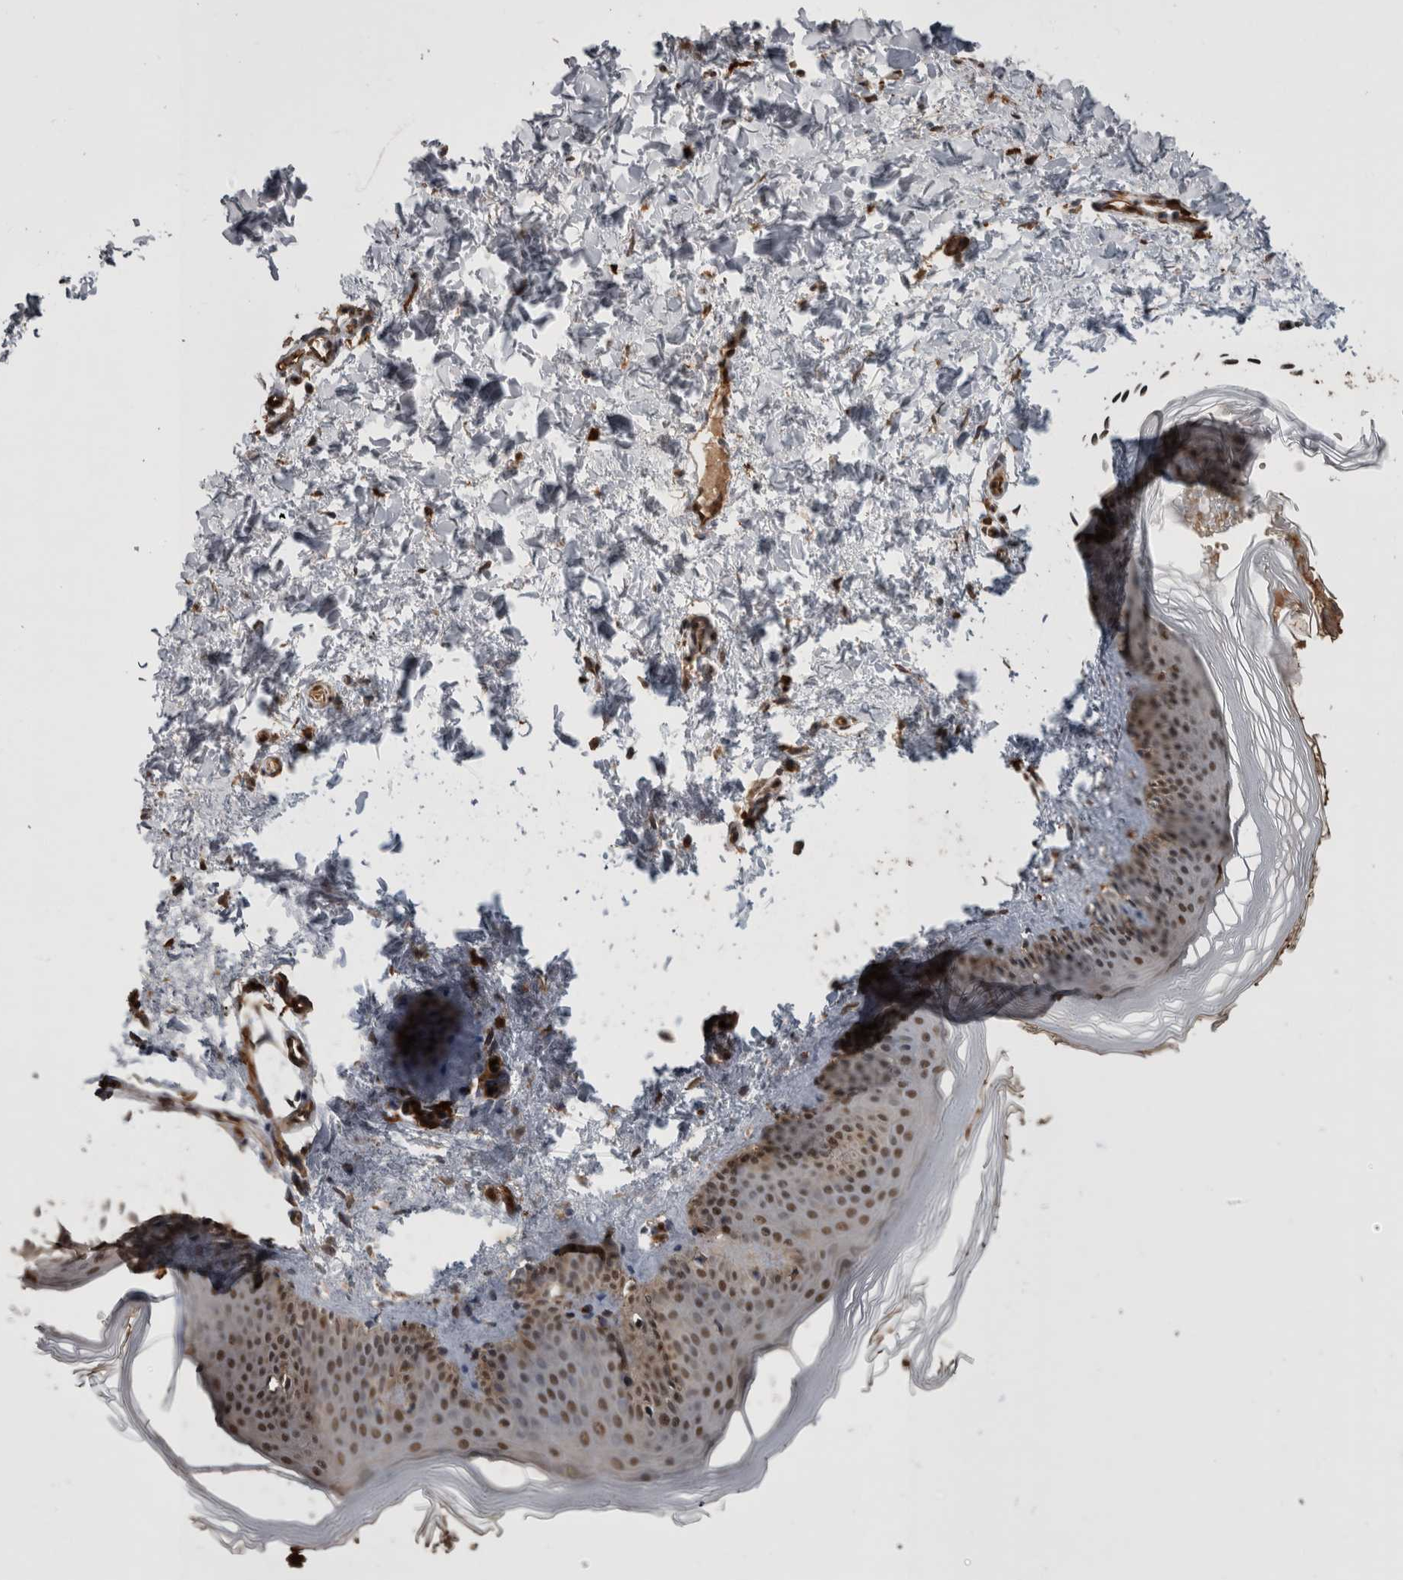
{"staining": {"intensity": "moderate", "quantity": ">75%", "location": "cytoplasmic/membranous"}, "tissue": "skin", "cell_type": "Fibroblasts", "image_type": "normal", "snomed": [{"axis": "morphology", "description": "Normal tissue, NOS"}, {"axis": "topography", "description": "Skin"}], "caption": "Immunohistochemical staining of unremarkable human skin displays >75% levels of moderate cytoplasmic/membranous protein staining in approximately >75% of fibroblasts. (IHC, brightfield microscopy, high magnification).", "gene": "LXN", "patient": {"sex": "female", "age": 27}}